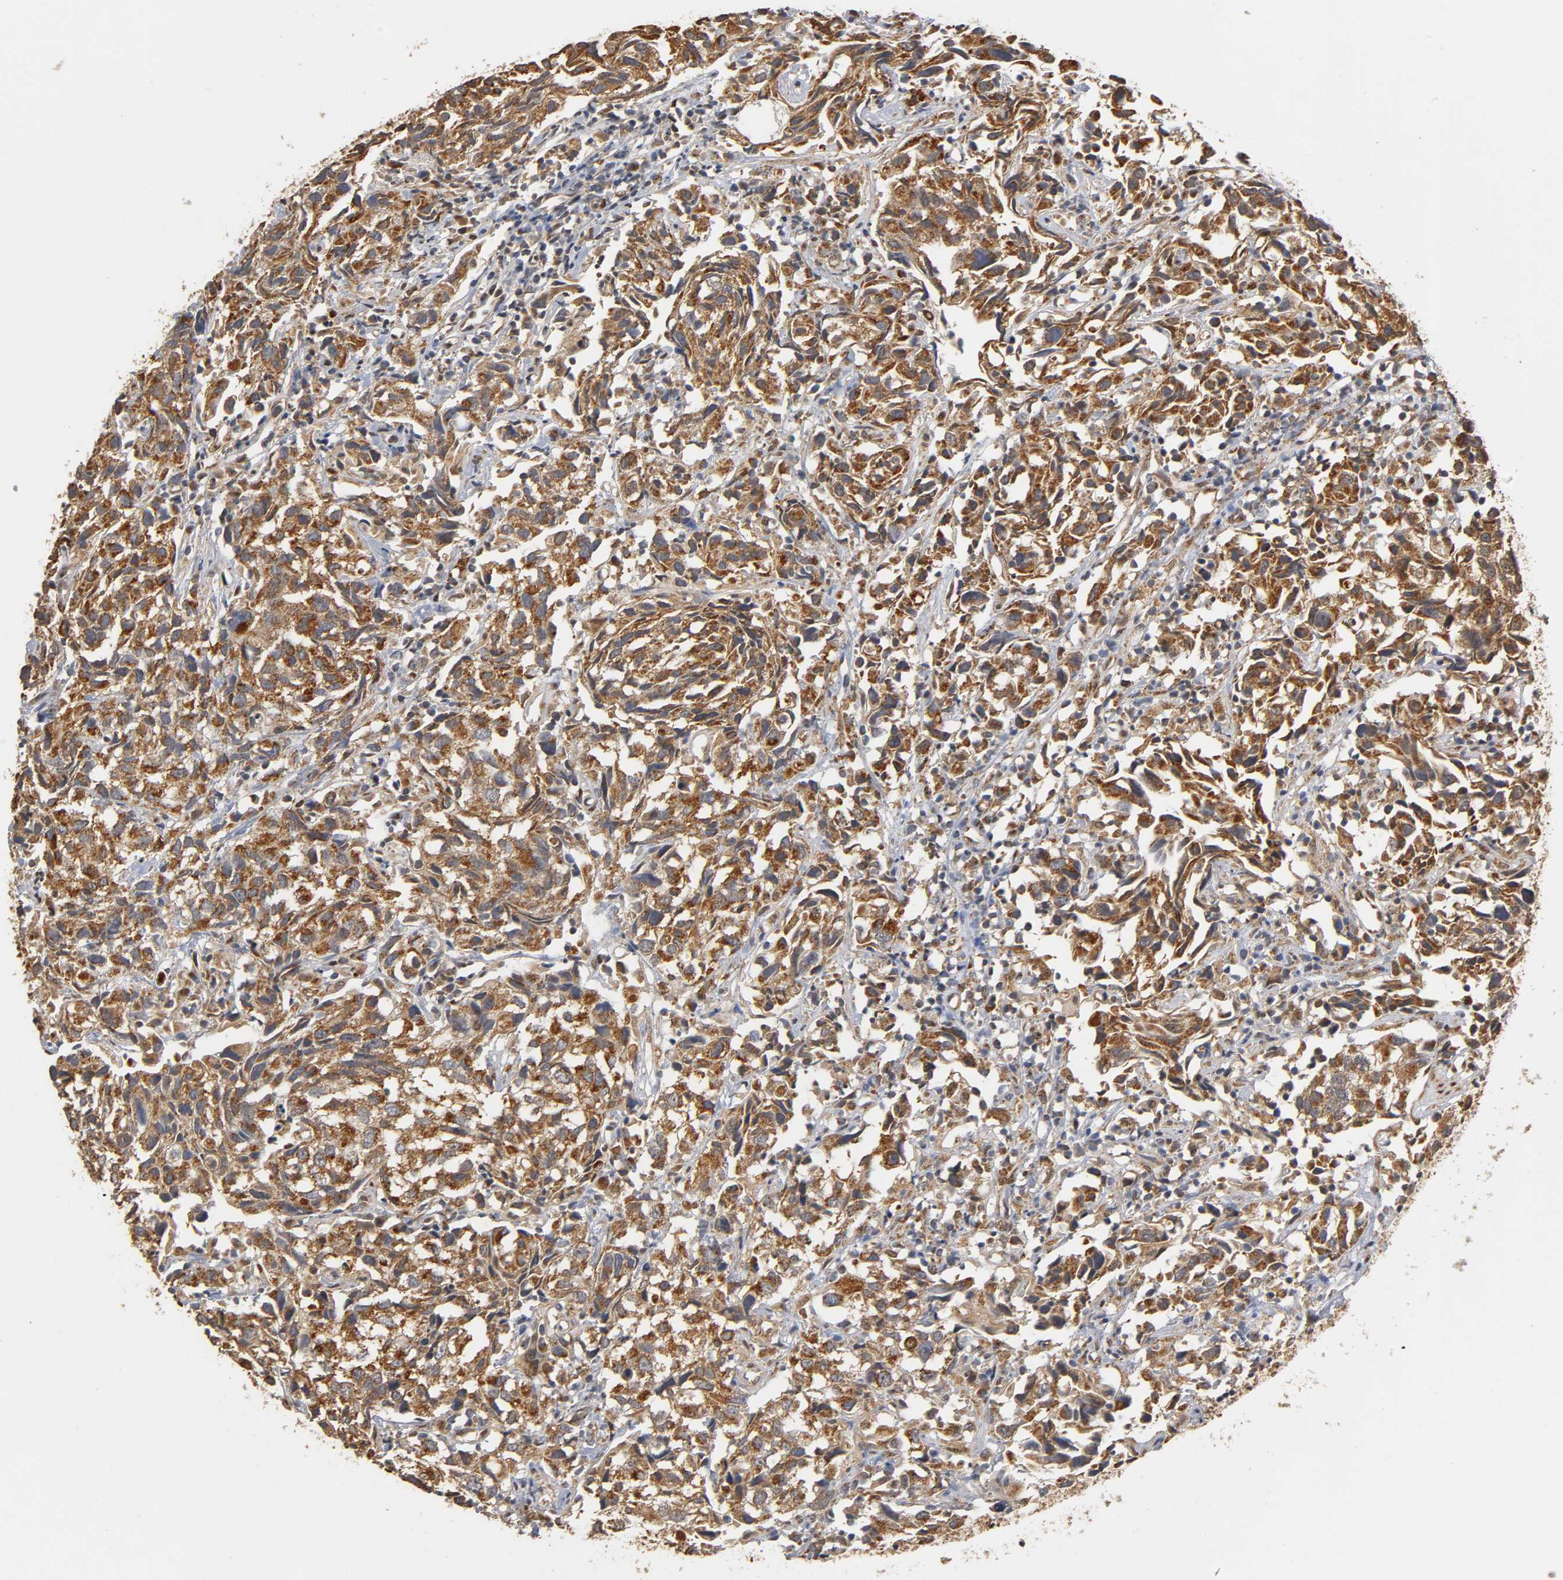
{"staining": {"intensity": "strong", "quantity": ">75%", "location": "cytoplasmic/membranous"}, "tissue": "urothelial cancer", "cell_type": "Tumor cells", "image_type": "cancer", "snomed": [{"axis": "morphology", "description": "Urothelial carcinoma, High grade"}, {"axis": "topography", "description": "Urinary bladder"}], "caption": "Protein expression by immunohistochemistry (IHC) displays strong cytoplasmic/membranous staining in about >75% of tumor cells in urothelial carcinoma (high-grade). Ihc stains the protein in brown and the nuclei are stained blue.", "gene": "PKN1", "patient": {"sex": "female", "age": 75}}